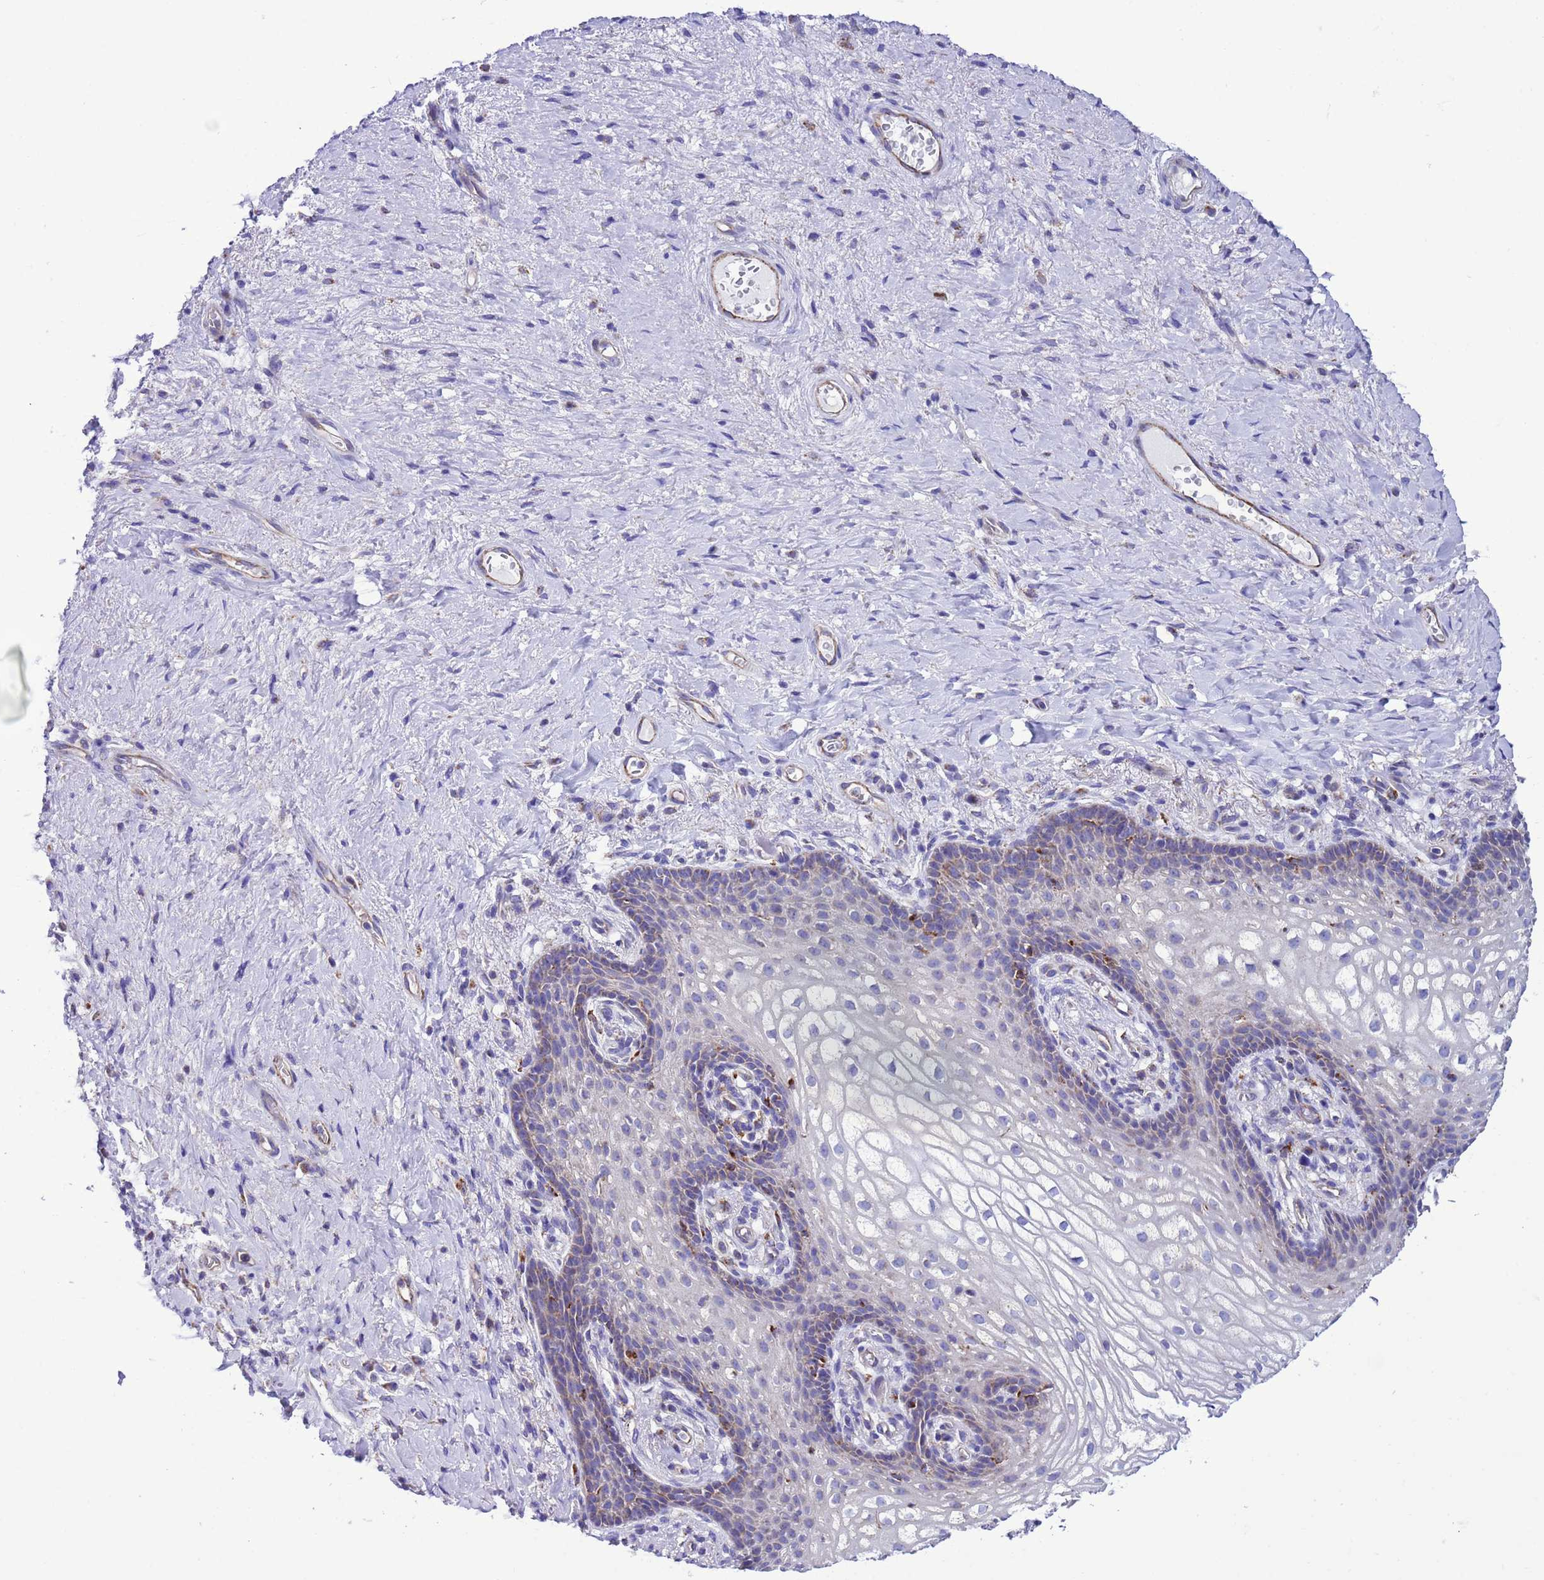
{"staining": {"intensity": "moderate", "quantity": "<25%", "location": "cytoplasmic/membranous"}, "tissue": "vagina", "cell_type": "Squamous epithelial cells", "image_type": "normal", "snomed": [{"axis": "morphology", "description": "Normal tissue, NOS"}, {"axis": "topography", "description": "Vagina"}], "caption": "Immunohistochemistry (DAB) staining of unremarkable human vagina displays moderate cytoplasmic/membranous protein positivity in about <25% of squamous epithelial cells. The protein of interest is stained brown, and the nuclei are stained in blue (DAB (3,3'-diaminobenzidine) IHC with brightfield microscopy, high magnification).", "gene": "CCDC191", "patient": {"sex": "female", "age": 60}}